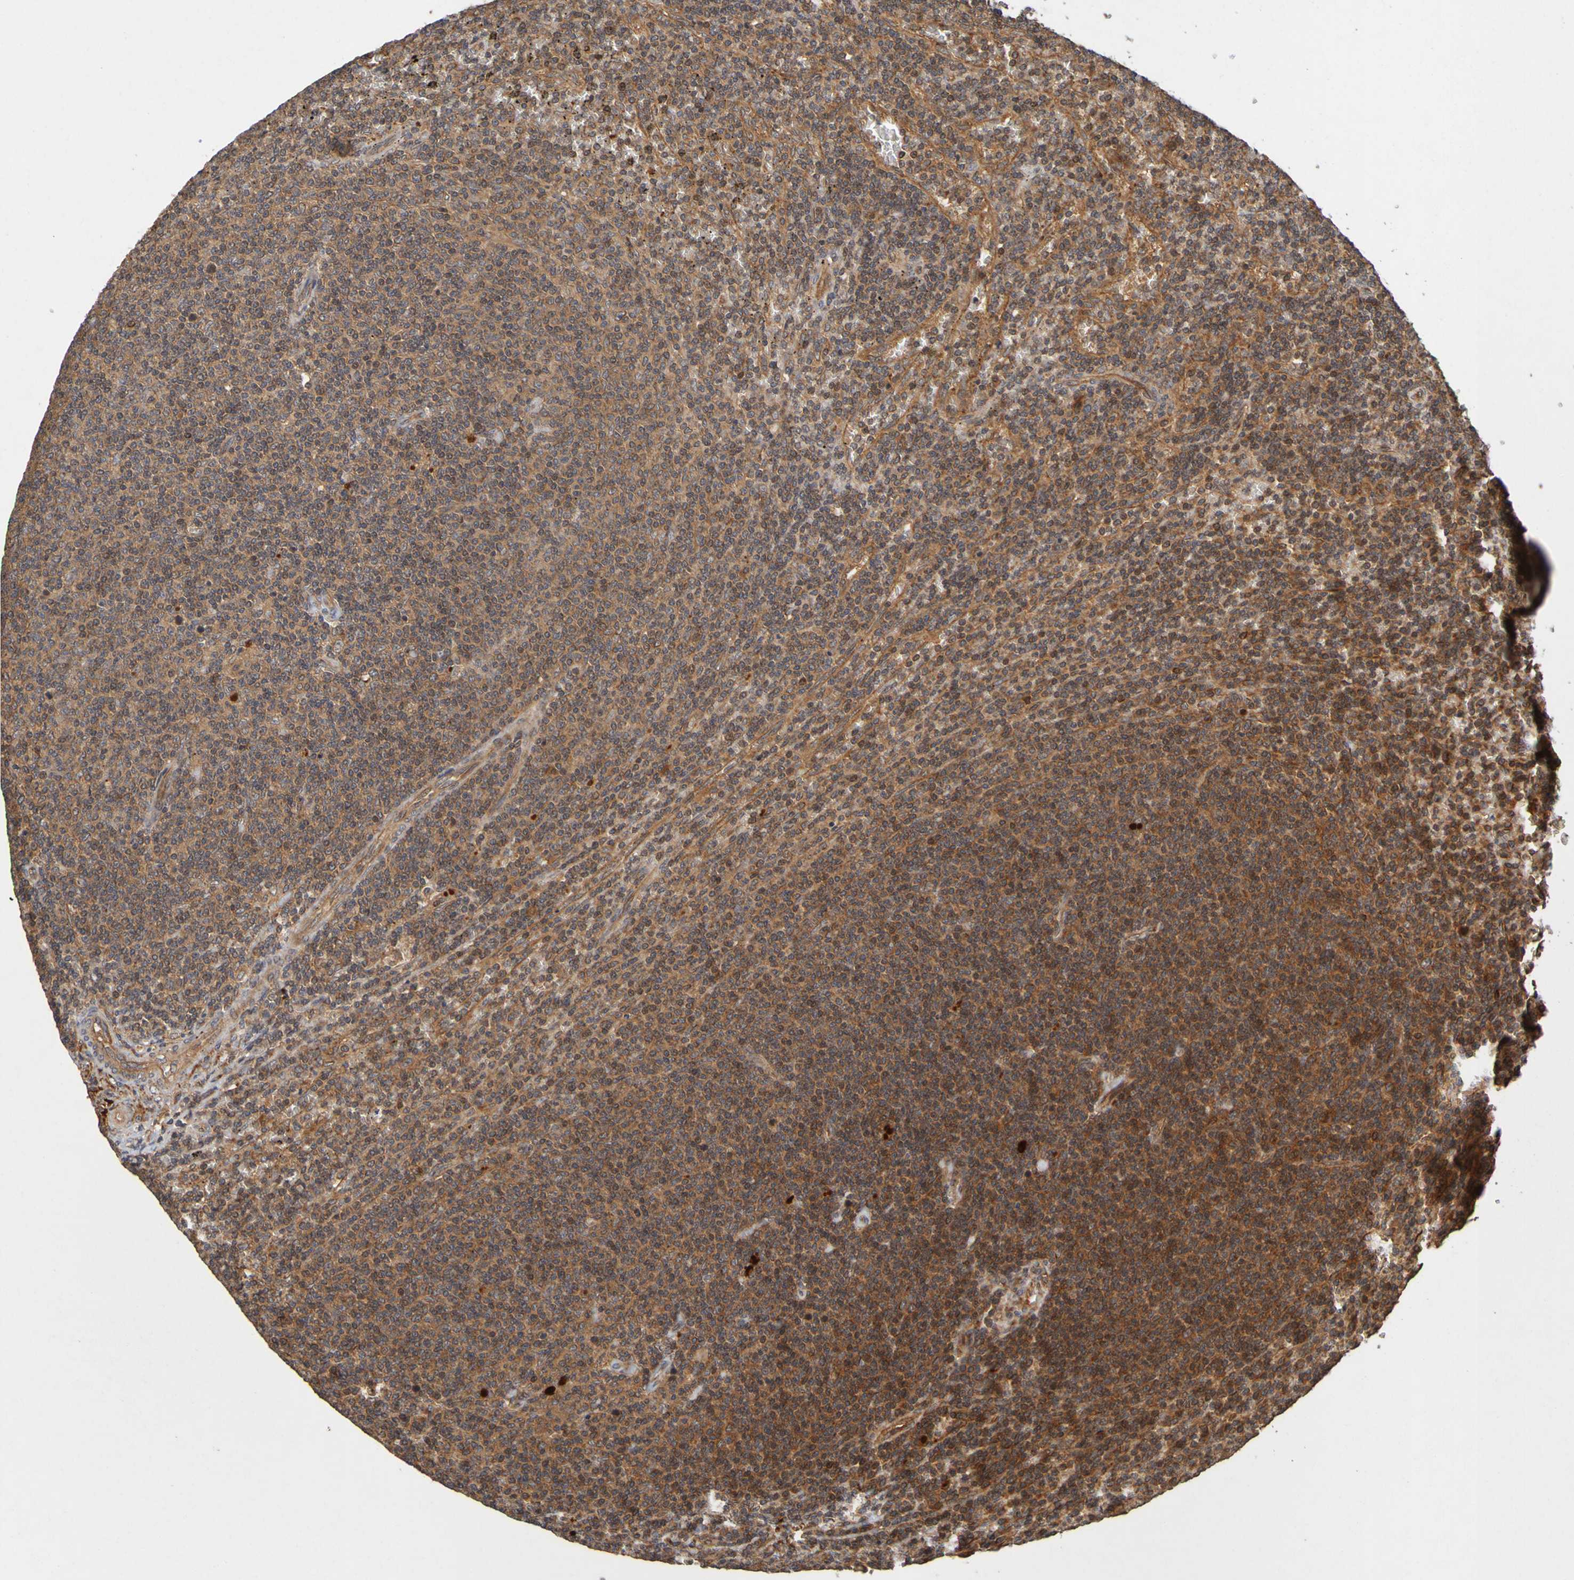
{"staining": {"intensity": "strong", "quantity": ">75%", "location": "cytoplasmic/membranous"}, "tissue": "lymphoma", "cell_type": "Tumor cells", "image_type": "cancer", "snomed": [{"axis": "morphology", "description": "Malignant lymphoma, non-Hodgkin's type, Low grade"}, {"axis": "topography", "description": "Spleen"}], "caption": "Immunohistochemistry (DAB) staining of lymphoma reveals strong cytoplasmic/membranous protein positivity in approximately >75% of tumor cells. The staining was performed using DAB (3,3'-diaminobenzidine) to visualize the protein expression in brown, while the nuclei were stained in blue with hematoxylin (Magnification: 20x).", "gene": "OCRL", "patient": {"sex": "female", "age": 50}}